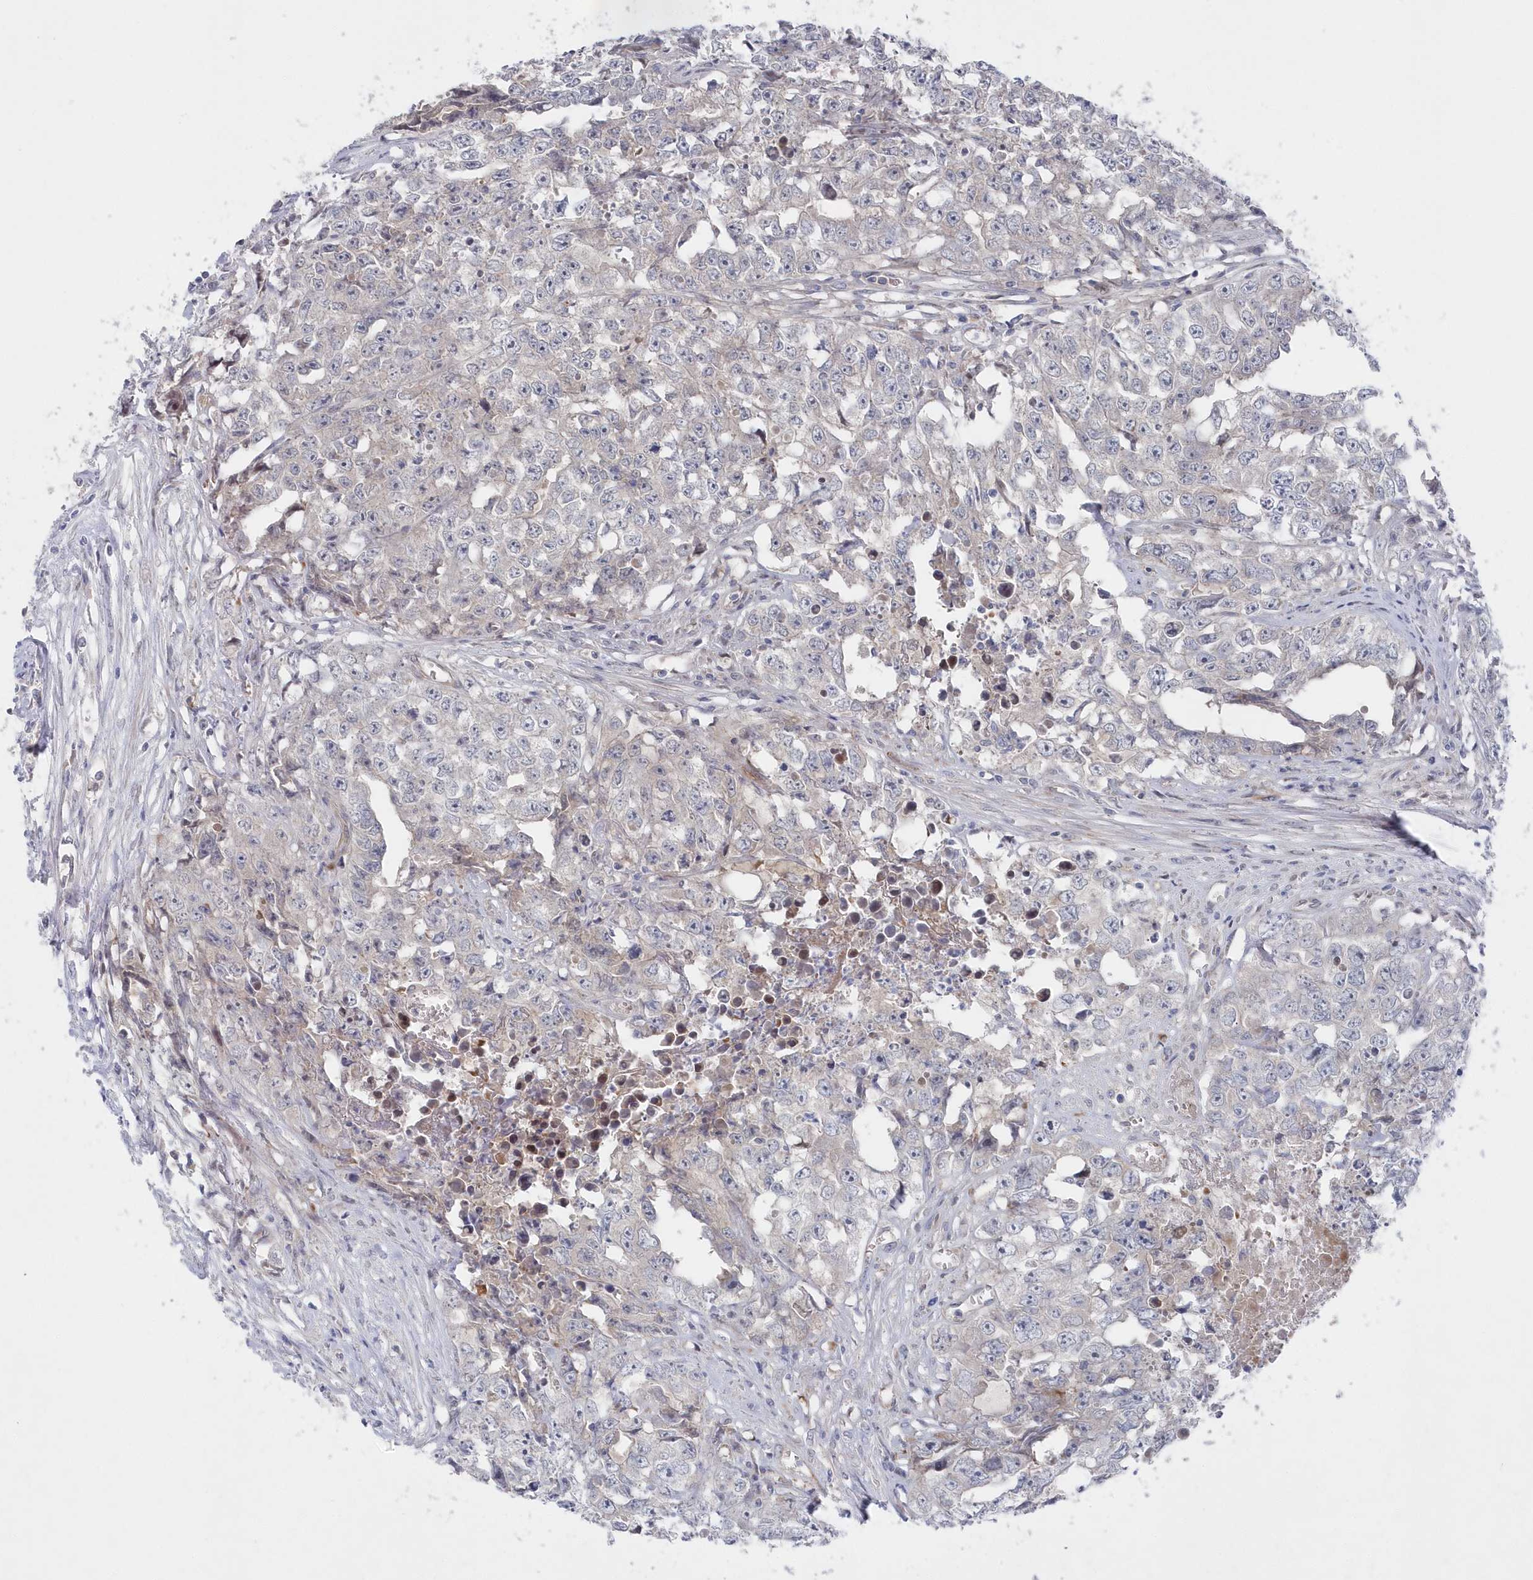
{"staining": {"intensity": "negative", "quantity": "none", "location": "none"}, "tissue": "testis cancer", "cell_type": "Tumor cells", "image_type": "cancer", "snomed": [{"axis": "morphology", "description": "Seminoma, NOS"}, {"axis": "morphology", "description": "Carcinoma, Embryonal, NOS"}, {"axis": "topography", "description": "Testis"}], "caption": "Tumor cells show no significant protein positivity in testis seminoma. The staining is performed using DAB (3,3'-diaminobenzidine) brown chromogen with nuclei counter-stained in using hematoxylin.", "gene": "KIAA1586", "patient": {"sex": "male", "age": 43}}